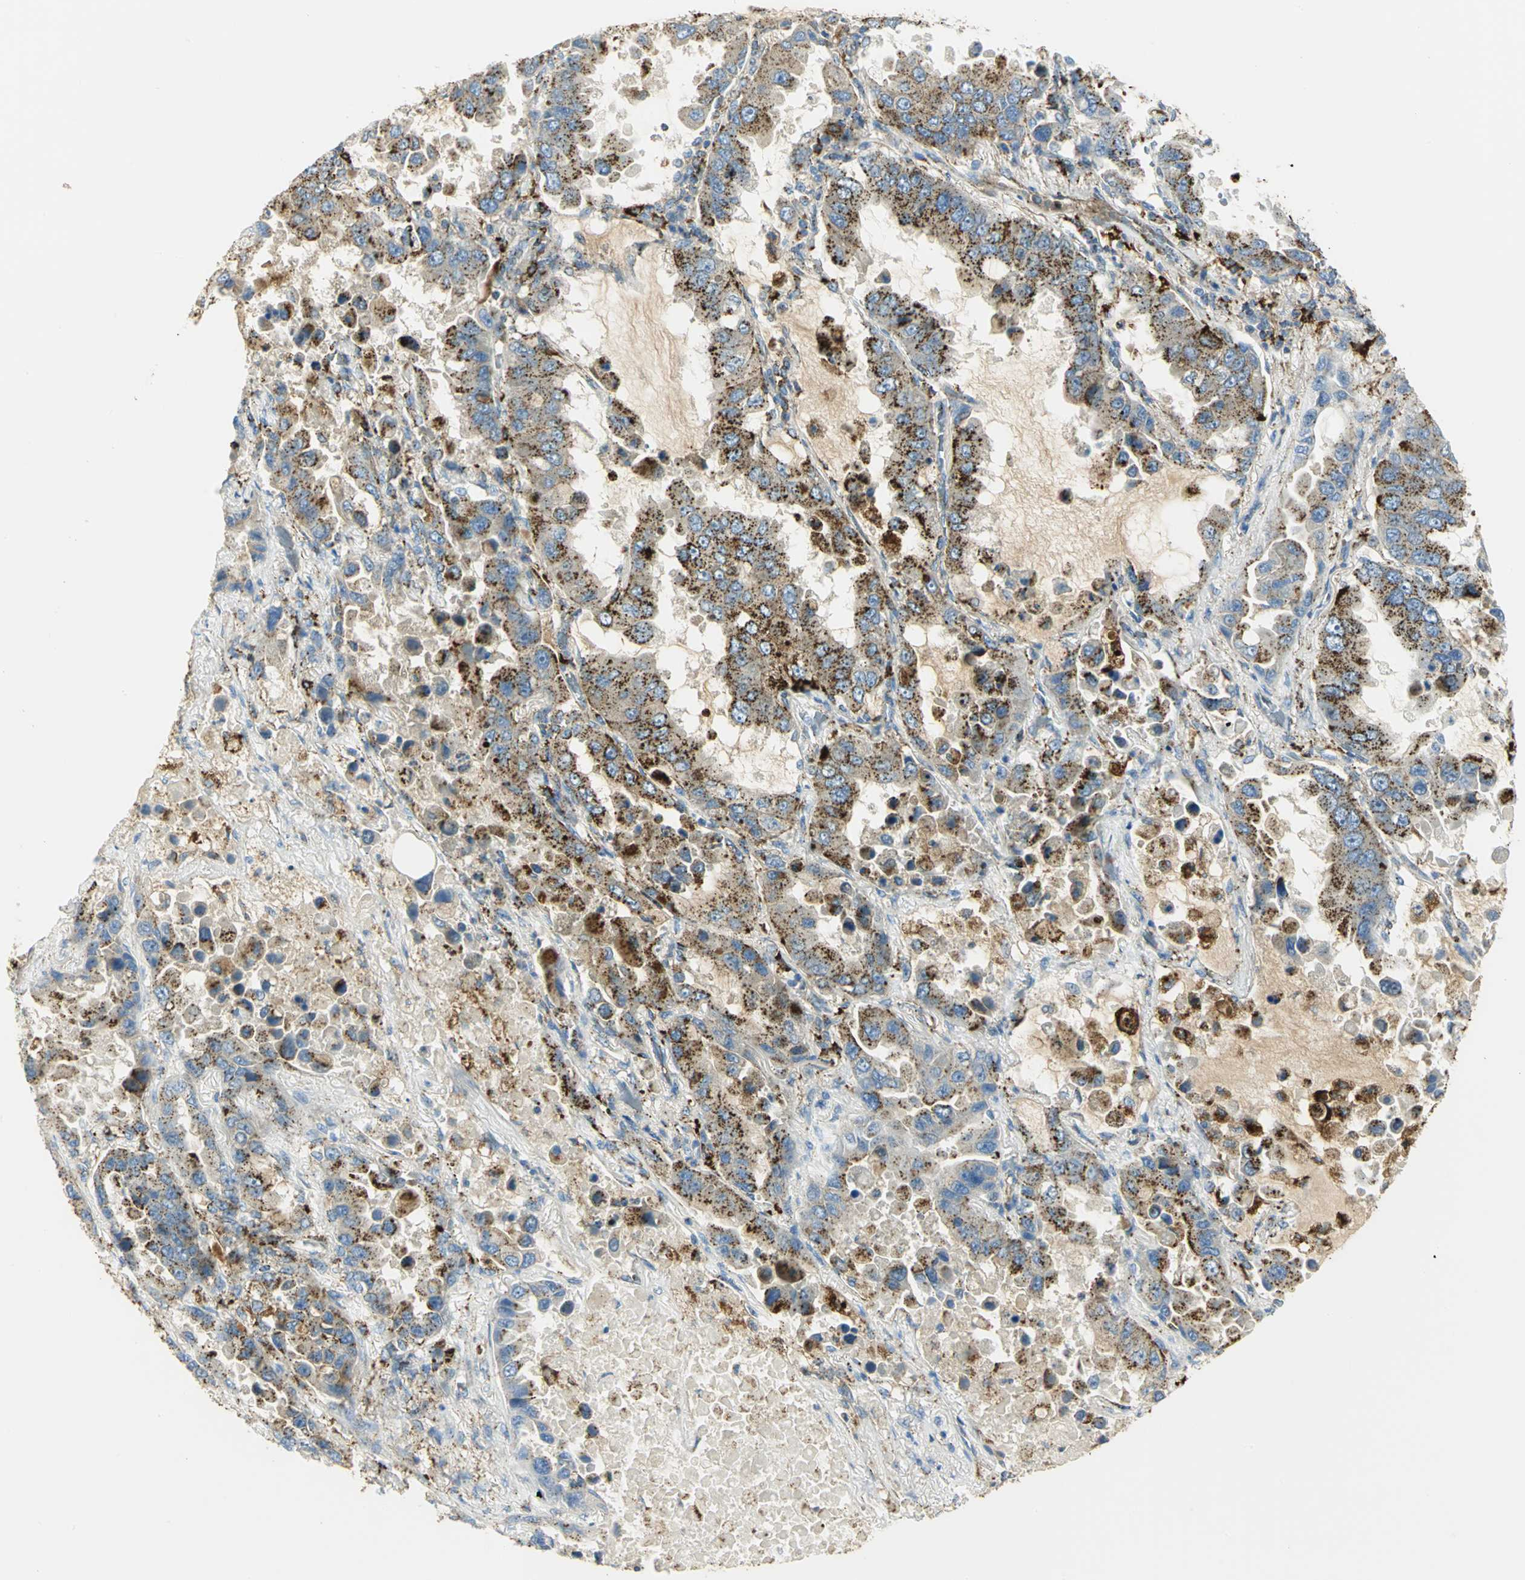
{"staining": {"intensity": "moderate", "quantity": ">75%", "location": "cytoplasmic/membranous"}, "tissue": "lung cancer", "cell_type": "Tumor cells", "image_type": "cancer", "snomed": [{"axis": "morphology", "description": "Adenocarcinoma, NOS"}, {"axis": "topography", "description": "Lung"}], "caption": "Protein expression analysis of human lung cancer (adenocarcinoma) reveals moderate cytoplasmic/membranous positivity in about >75% of tumor cells.", "gene": "ARSA", "patient": {"sex": "male", "age": 64}}